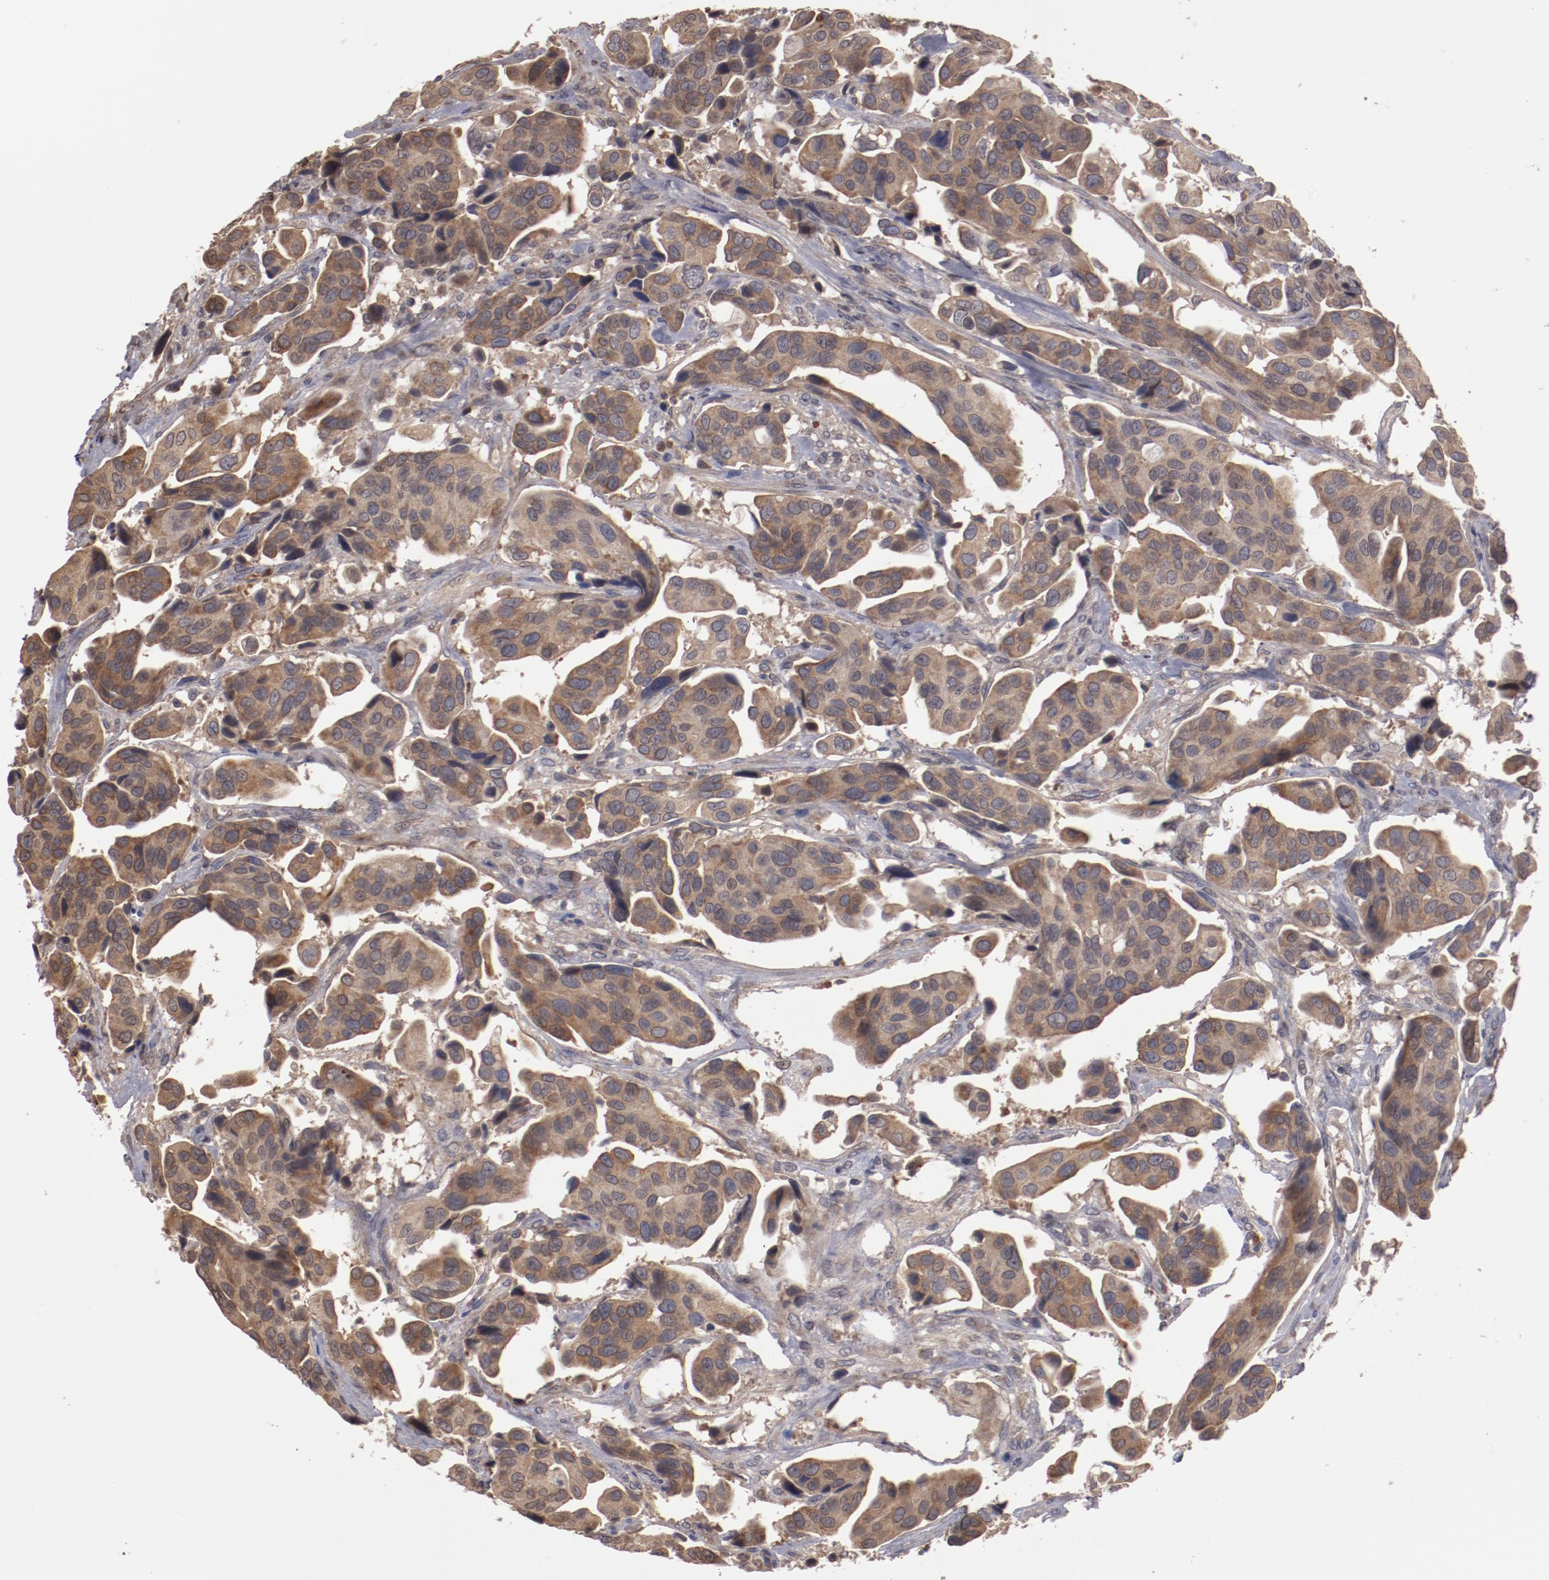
{"staining": {"intensity": "moderate", "quantity": ">75%", "location": "cytoplasmic/membranous"}, "tissue": "urothelial cancer", "cell_type": "Tumor cells", "image_type": "cancer", "snomed": [{"axis": "morphology", "description": "Adenocarcinoma, NOS"}, {"axis": "topography", "description": "Urinary bladder"}], "caption": "Urothelial cancer stained with IHC demonstrates moderate cytoplasmic/membranous positivity in approximately >75% of tumor cells.", "gene": "SERPINA7", "patient": {"sex": "male", "age": 61}}